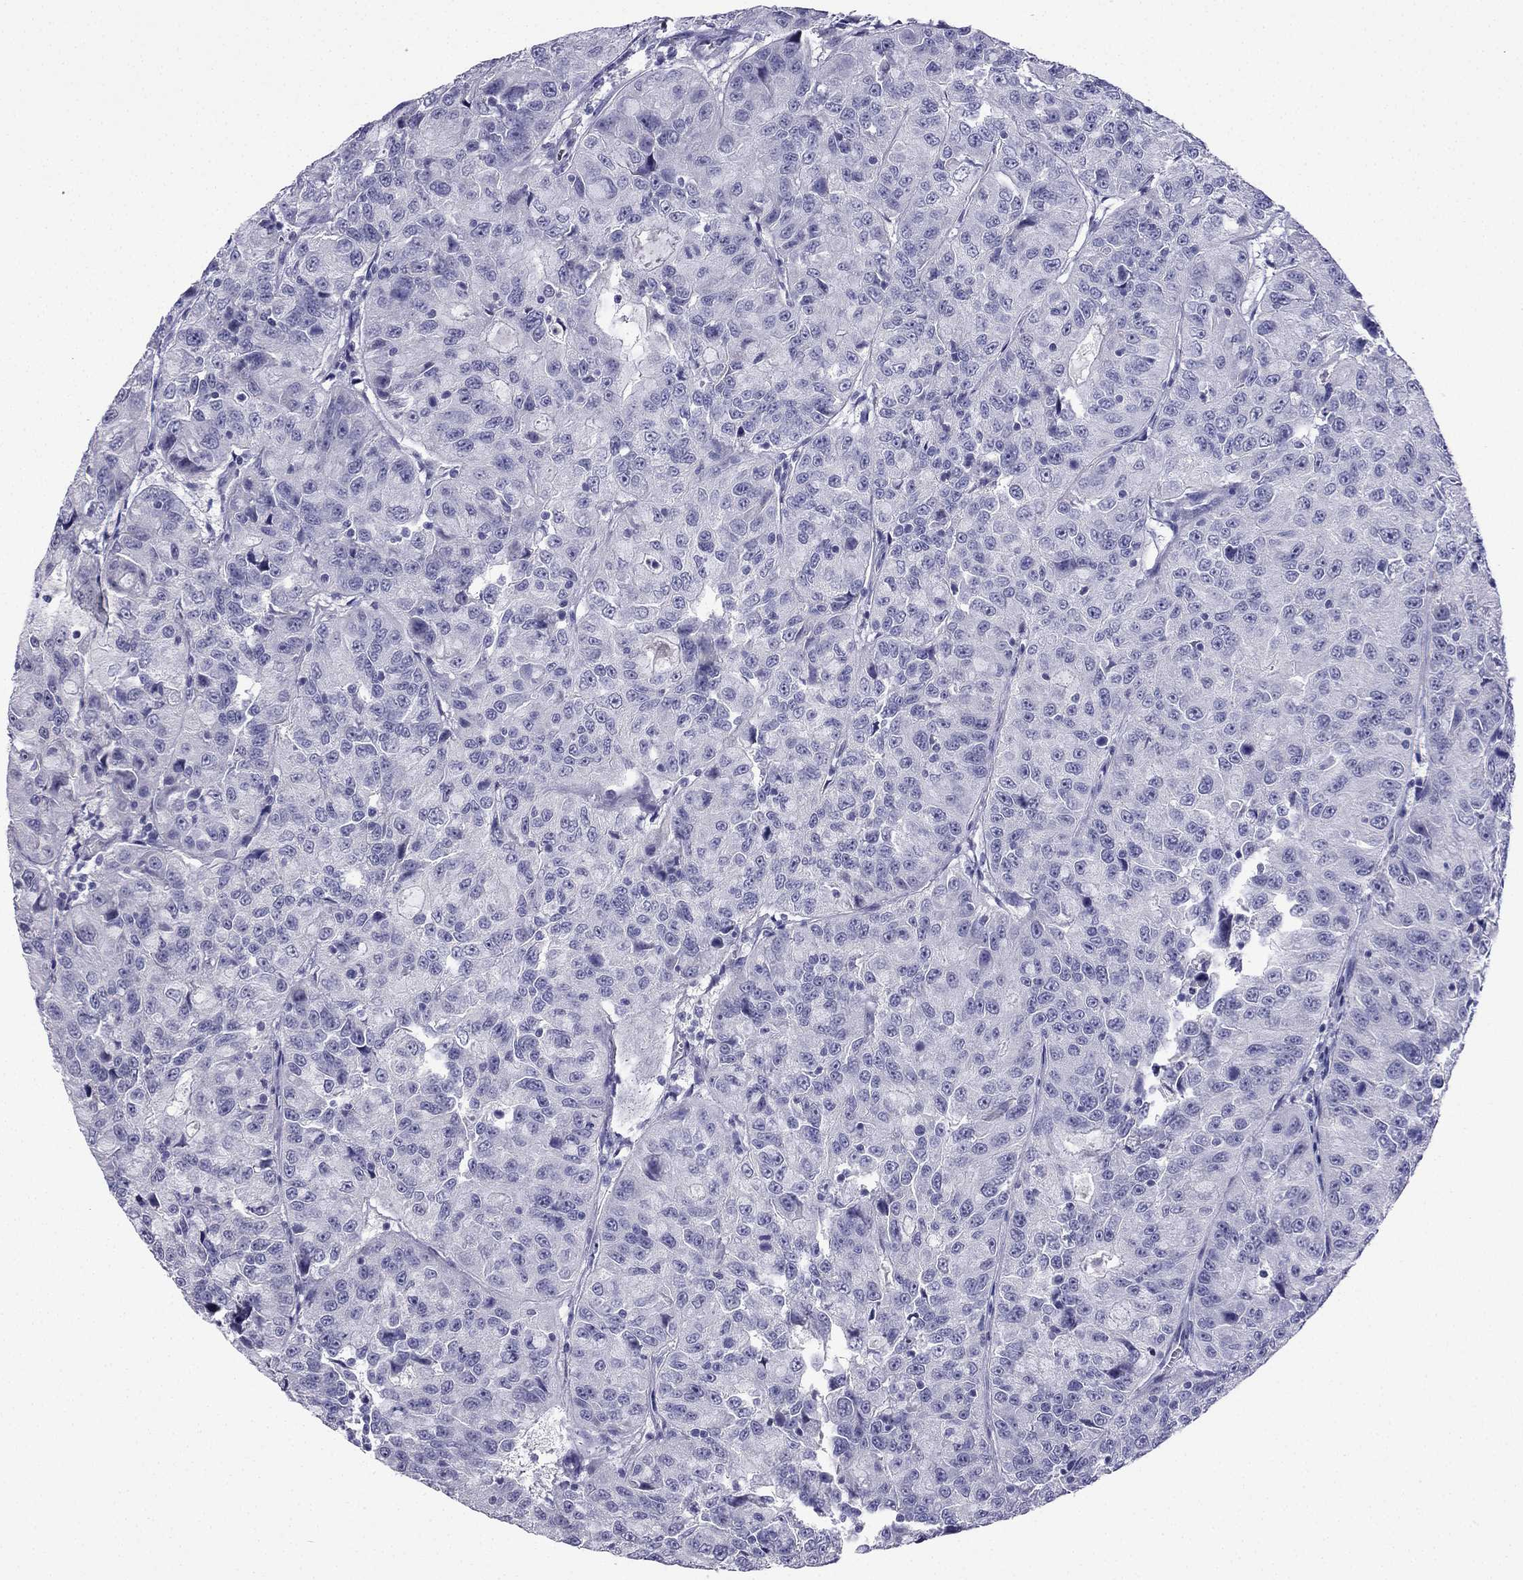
{"staining": {"intensity": "negative", "quantity": "none", "location": "none"}, "tissue": "urothelial cancer", "cell_type": "Tumor cells", "image_type": "cancer", "snomed": [{"axis": "morphology", "description": "Urothelial carcinoma, NOS"}, {"axis": "morphology", "description": "Urothelial carcinoma, High grade"}, {"axis": "topography", "description": "Urinary bladder"}], "caption": "DAB immunohistochemical staining of transitional cell carcinoma shows no significant expression in tumor cells.", "gene": "NPTX1", "patient": {"sex": "female", "age": 73}}